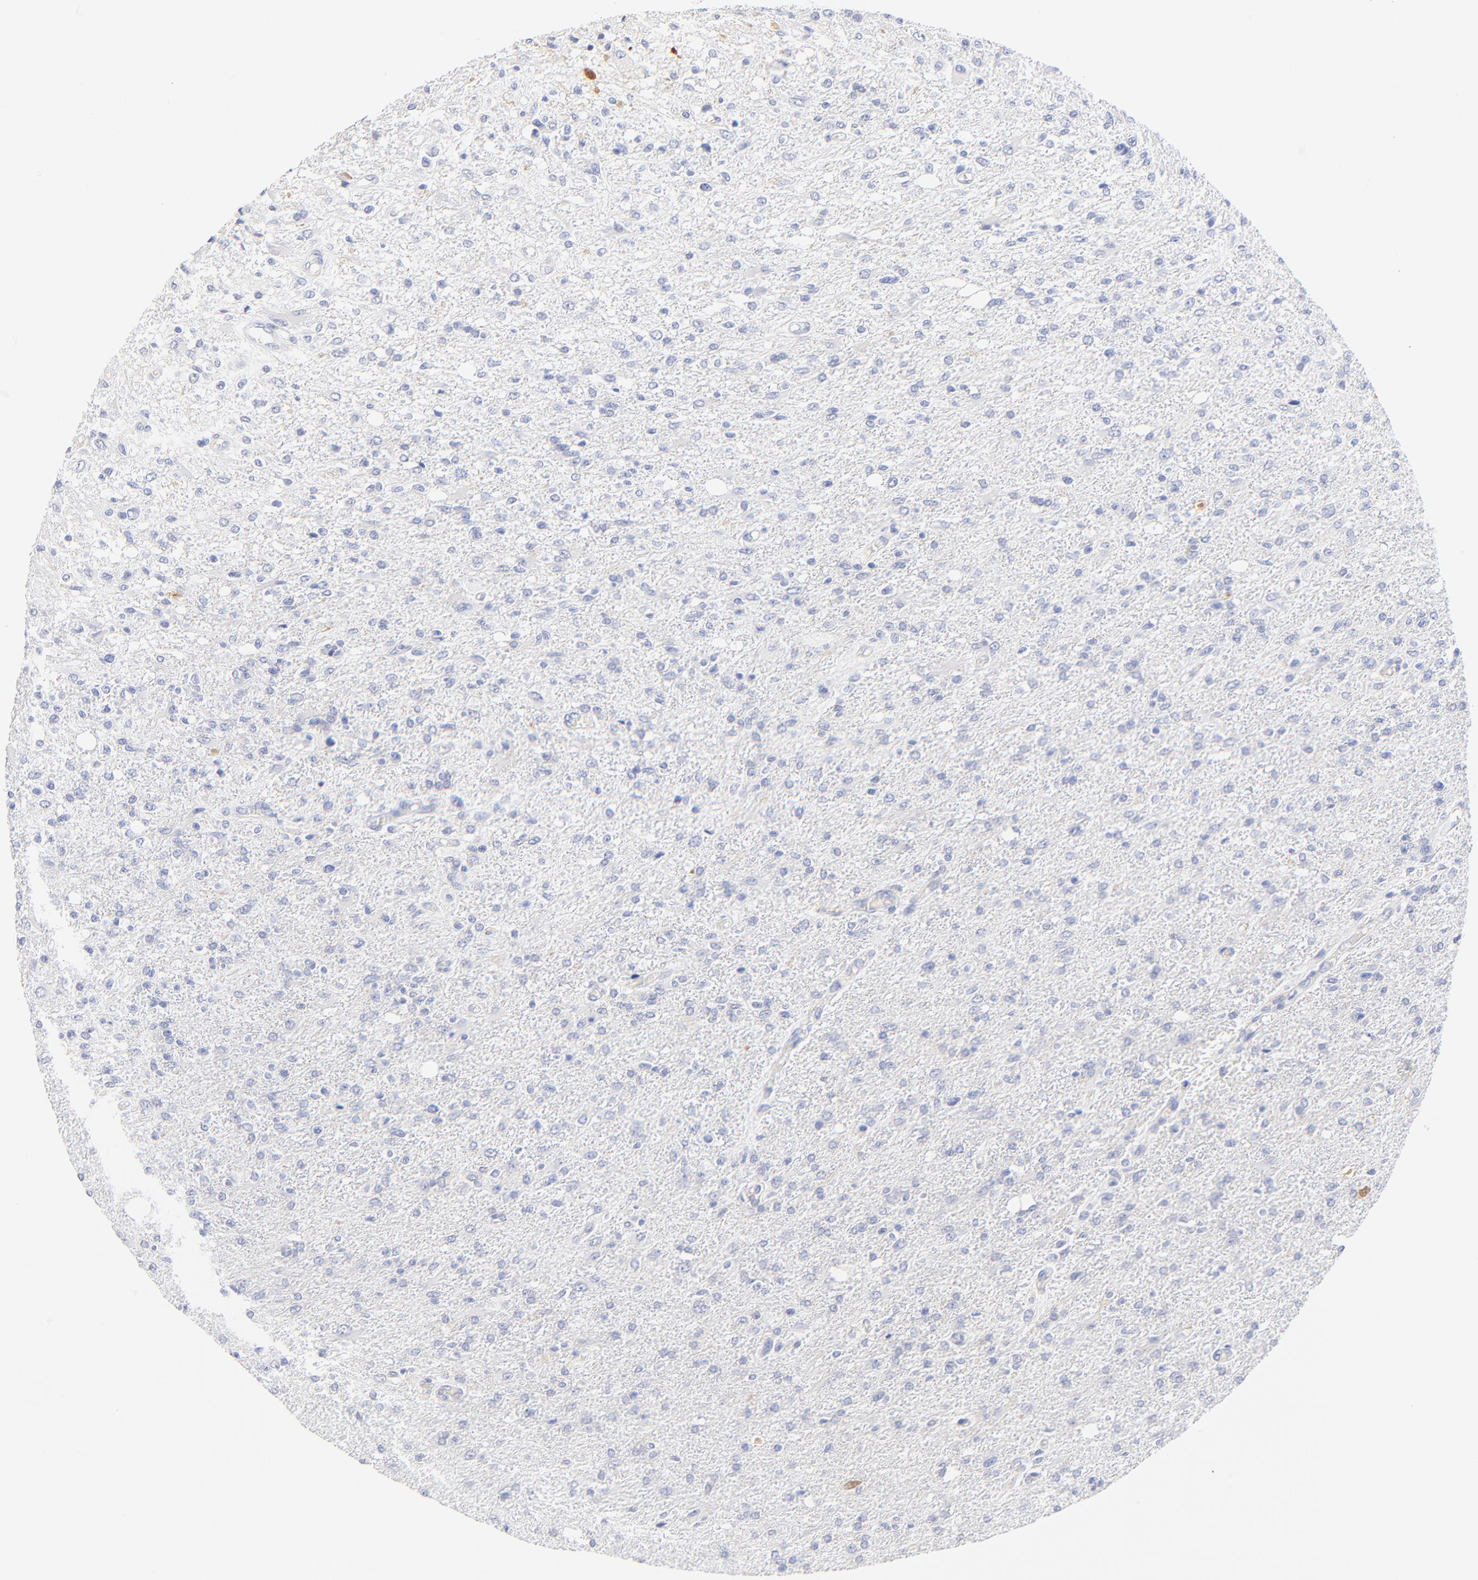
{"staining": {"intensity": "negative", "quantity": "none", "location": "none"}, "tissue": "glioma", "cell_type": "Tumor cells", "image_type": "cancer", "snomed": [{"axis": "morphology", "description": "Glioma, malignant, High grade"}, {"axis": "topography", "description": "Cerebral cortex"}], "caption": "High magnification brightfield microscopy of glioma stained with DAB (brown) and counterstained with hematoxylin (blue): tumor cells show no significant expression. (DAB (3,3'-diaminobenzidine) immunohistochemistry, high magnification).", "gene": "SULT4A1", "patient": {"sex": "male", "age": 76}}